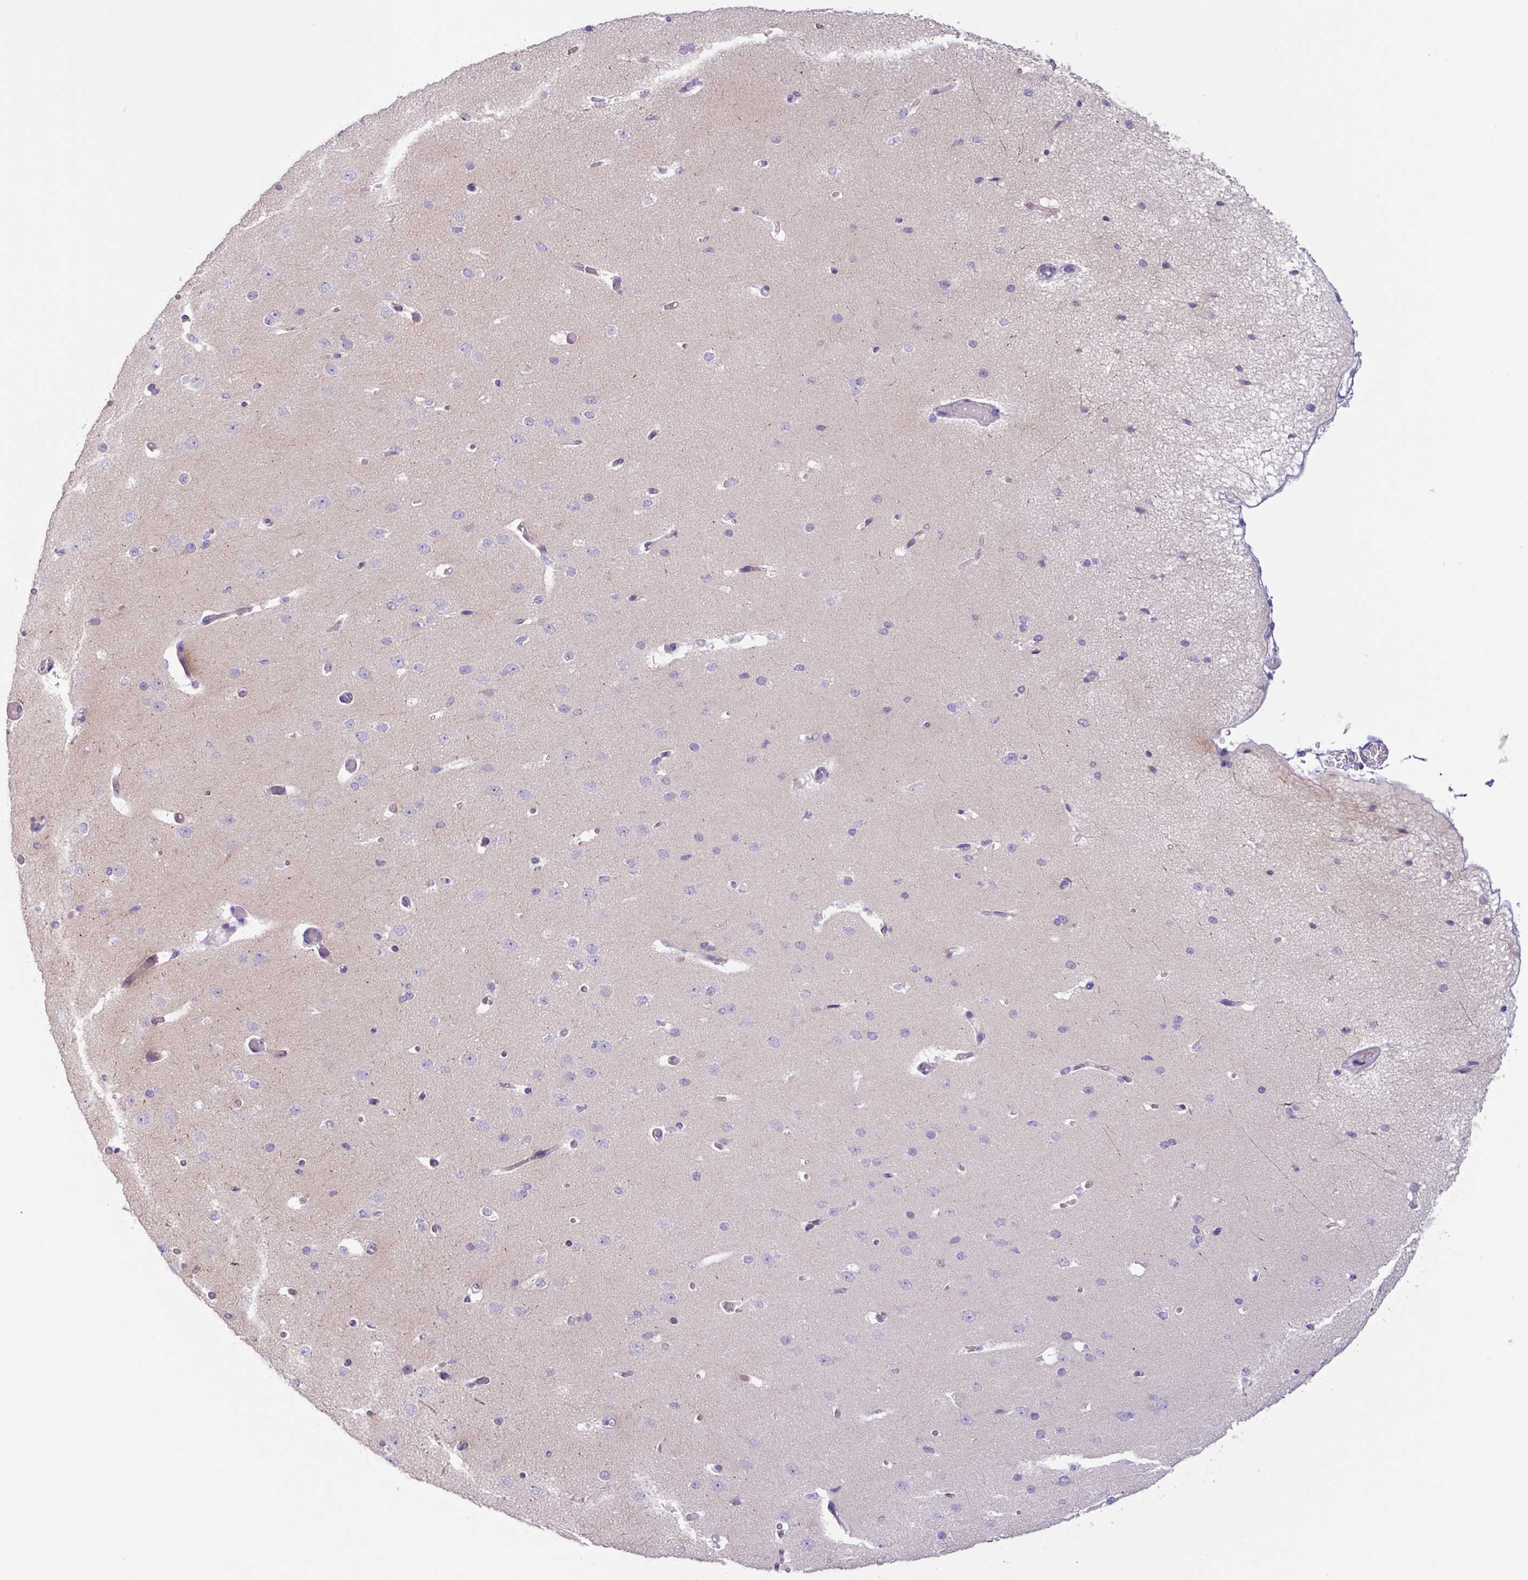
{"staining": {"intensity": "weak", "quantity": ">75%", "location": "cytoplasmic/membranous"}, "tissue": "cerebral cortex", "cell_type": "Endothelial cells", "image_type": "normal", "snomed": [{"axis": "morphology", "description": "Normal tissue, NOS"}, {"axis": "morphology", "description": "Inflammation, NOS"}, {"axis": "topography", "description": "Cerebral cortex"}], "caption": "Cerebral cortex stained with a brown dye reveals weak cytoplasmic/membranous positive staining in about >75% of endothelial cells.", "gene": "ADGRE1", "patient": {"sex": "male", "age": 6}}